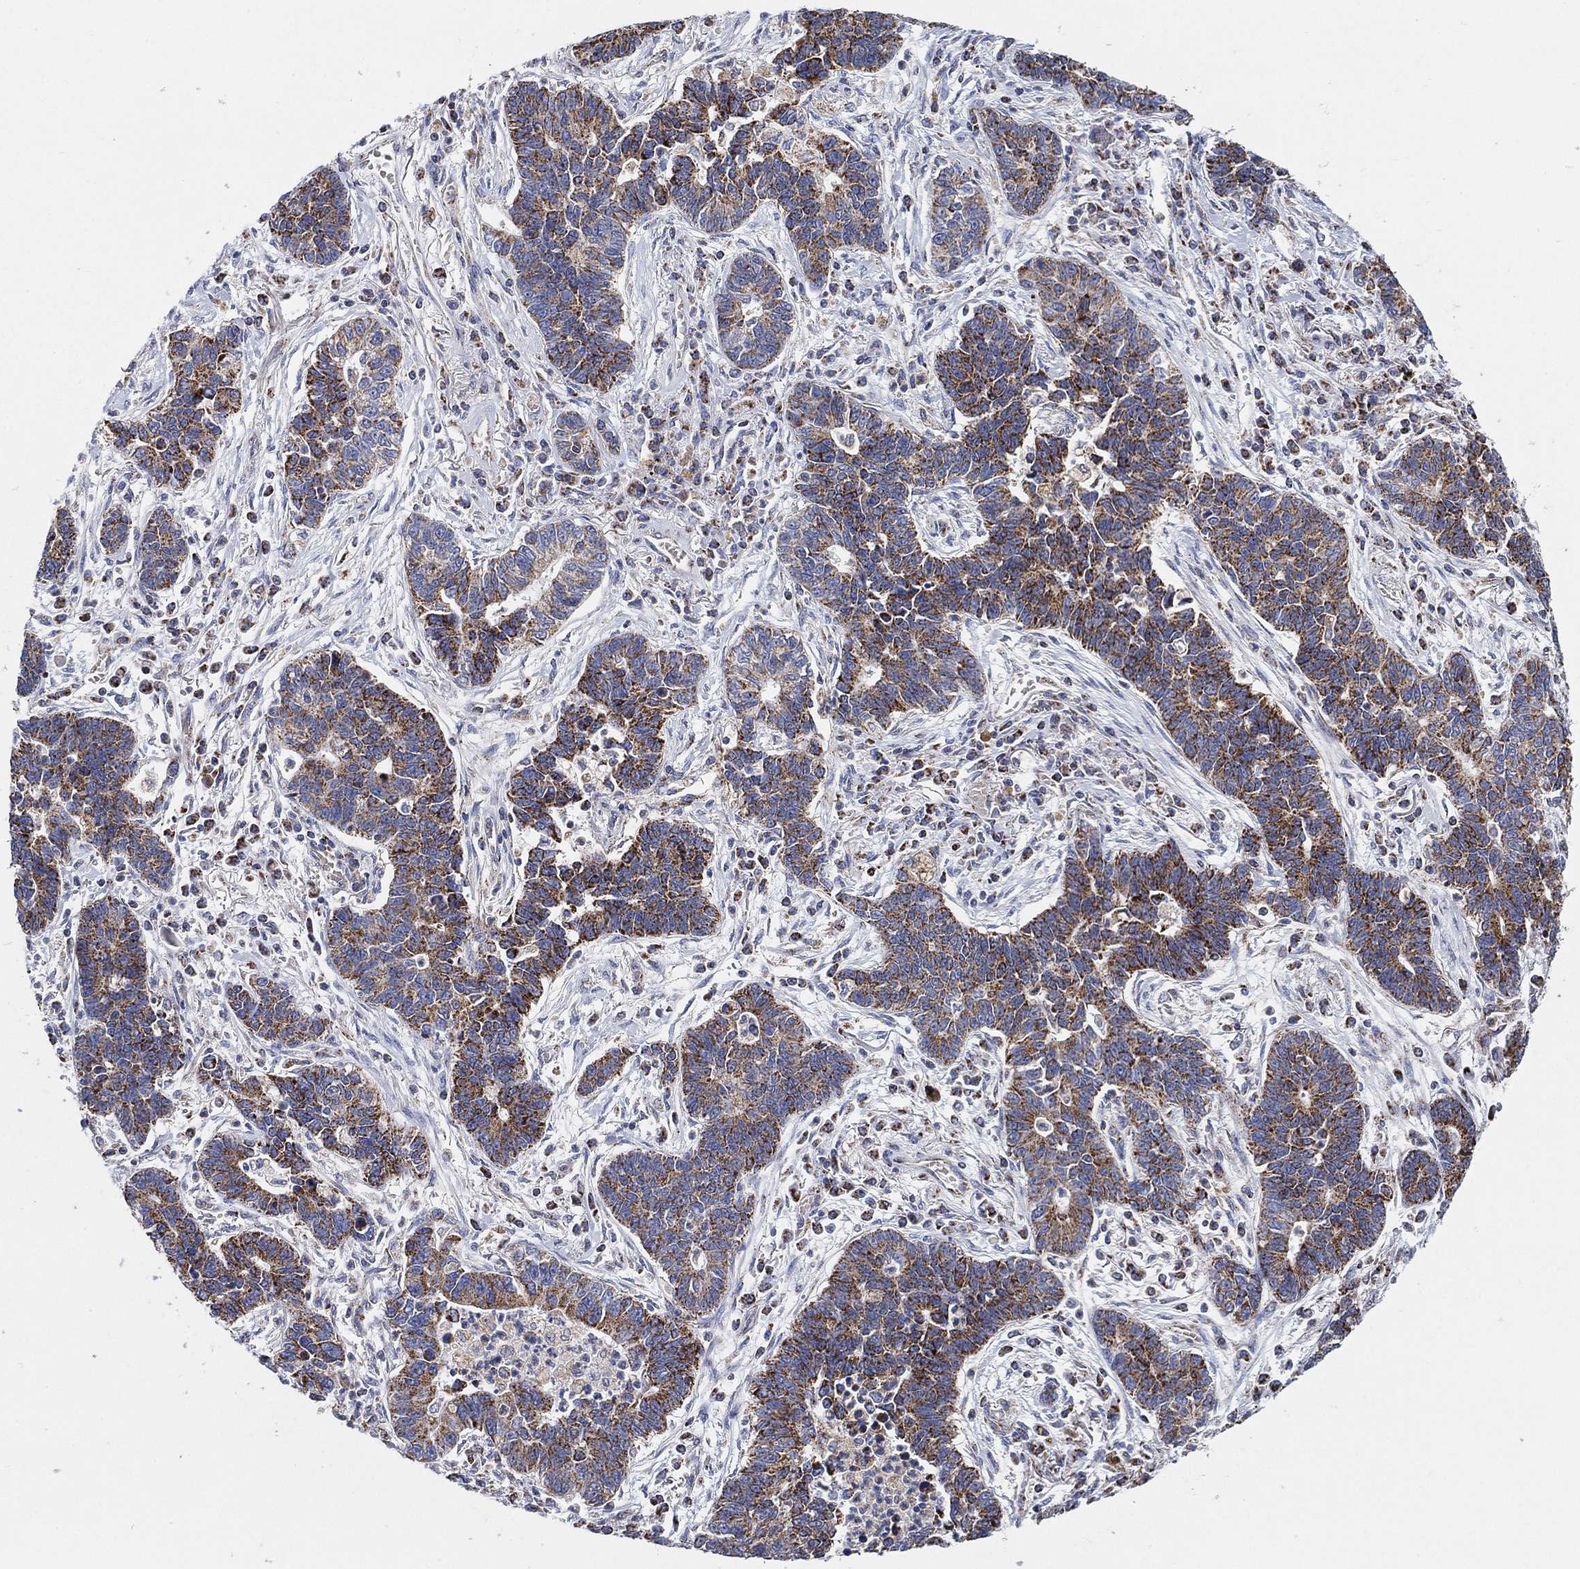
{"staining": {"intensity": "strong", "quantity": "<25%", "location": "cytoplasmic/membranous"}, "tissue": "lung cancer", "cell_type": "Tumor cells", "image_type": "cancer", "snomed": [{"axis": "morphology", "description": "Adenocarcinoma, NOS"}, {"axis": "topography", "description": "Lung"}], "caption": "Immunohistochemical staining of lung adenocarcinoma displays medium levels of strong cytoplasmic/membranous positivity in about <25% of tumor cells.", "gene": "GCAT", "patient": {"sex": "female", "age": 57}}